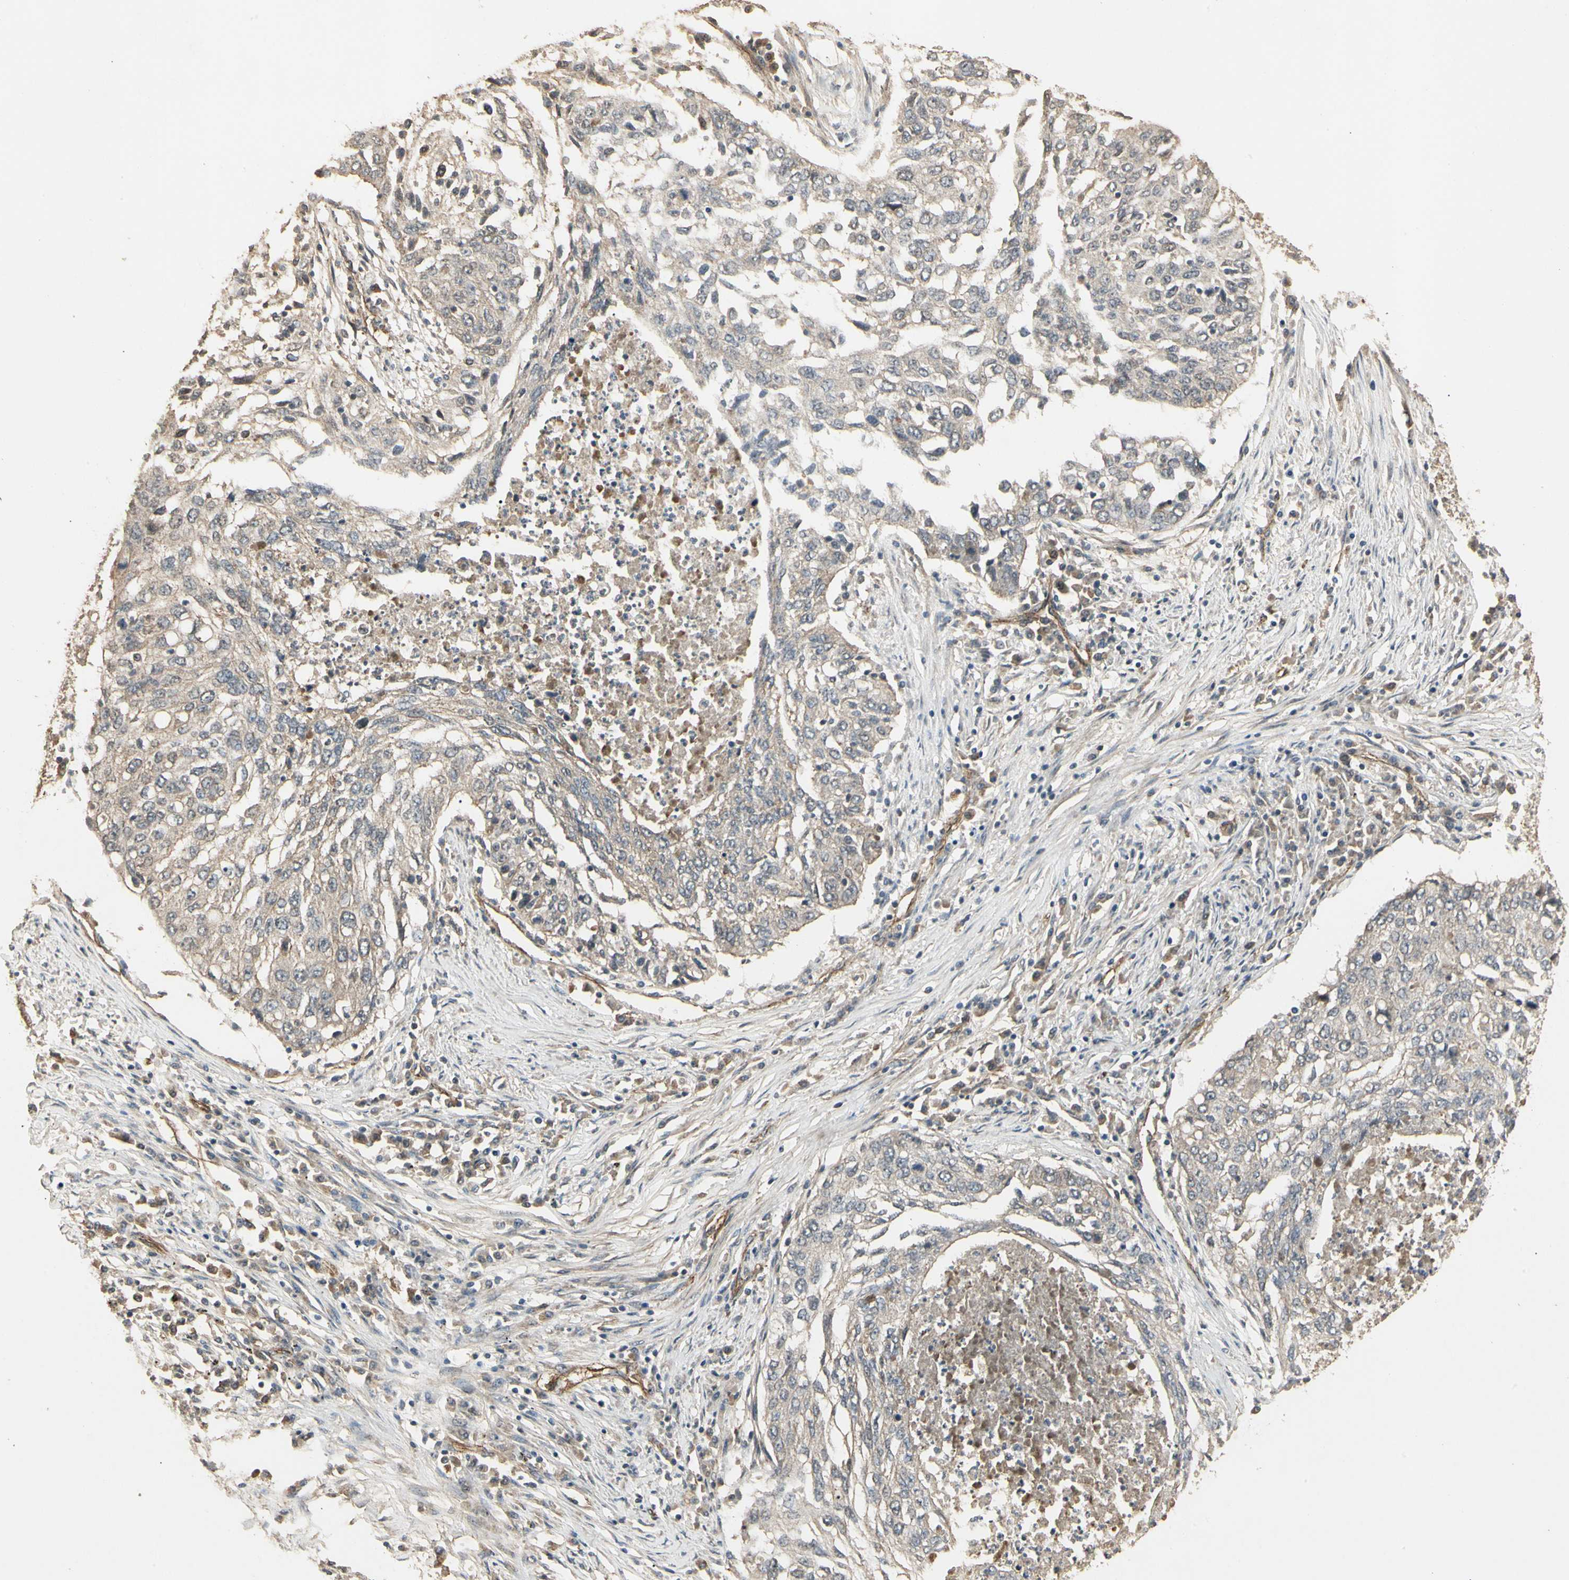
{"staining": {"intensity": "negative", "quantity": "none", "location": "none"}, "tissue": "lung cancer", "cell_type": "Tumor cells", "image_type": "cancer", "snomed": [{"axis": "morphology", "description": "Squamous cell carcinoma, NOS"}, {"axis": "topography", "description": "Lung"}], "caption": "Lung cancer (squamous cell carcinoma) was stained to show a protein in brown. There is no significant staining in tumor cells.", "gene": "RNF180", "patient": {"sex": "female", "age": 63}}